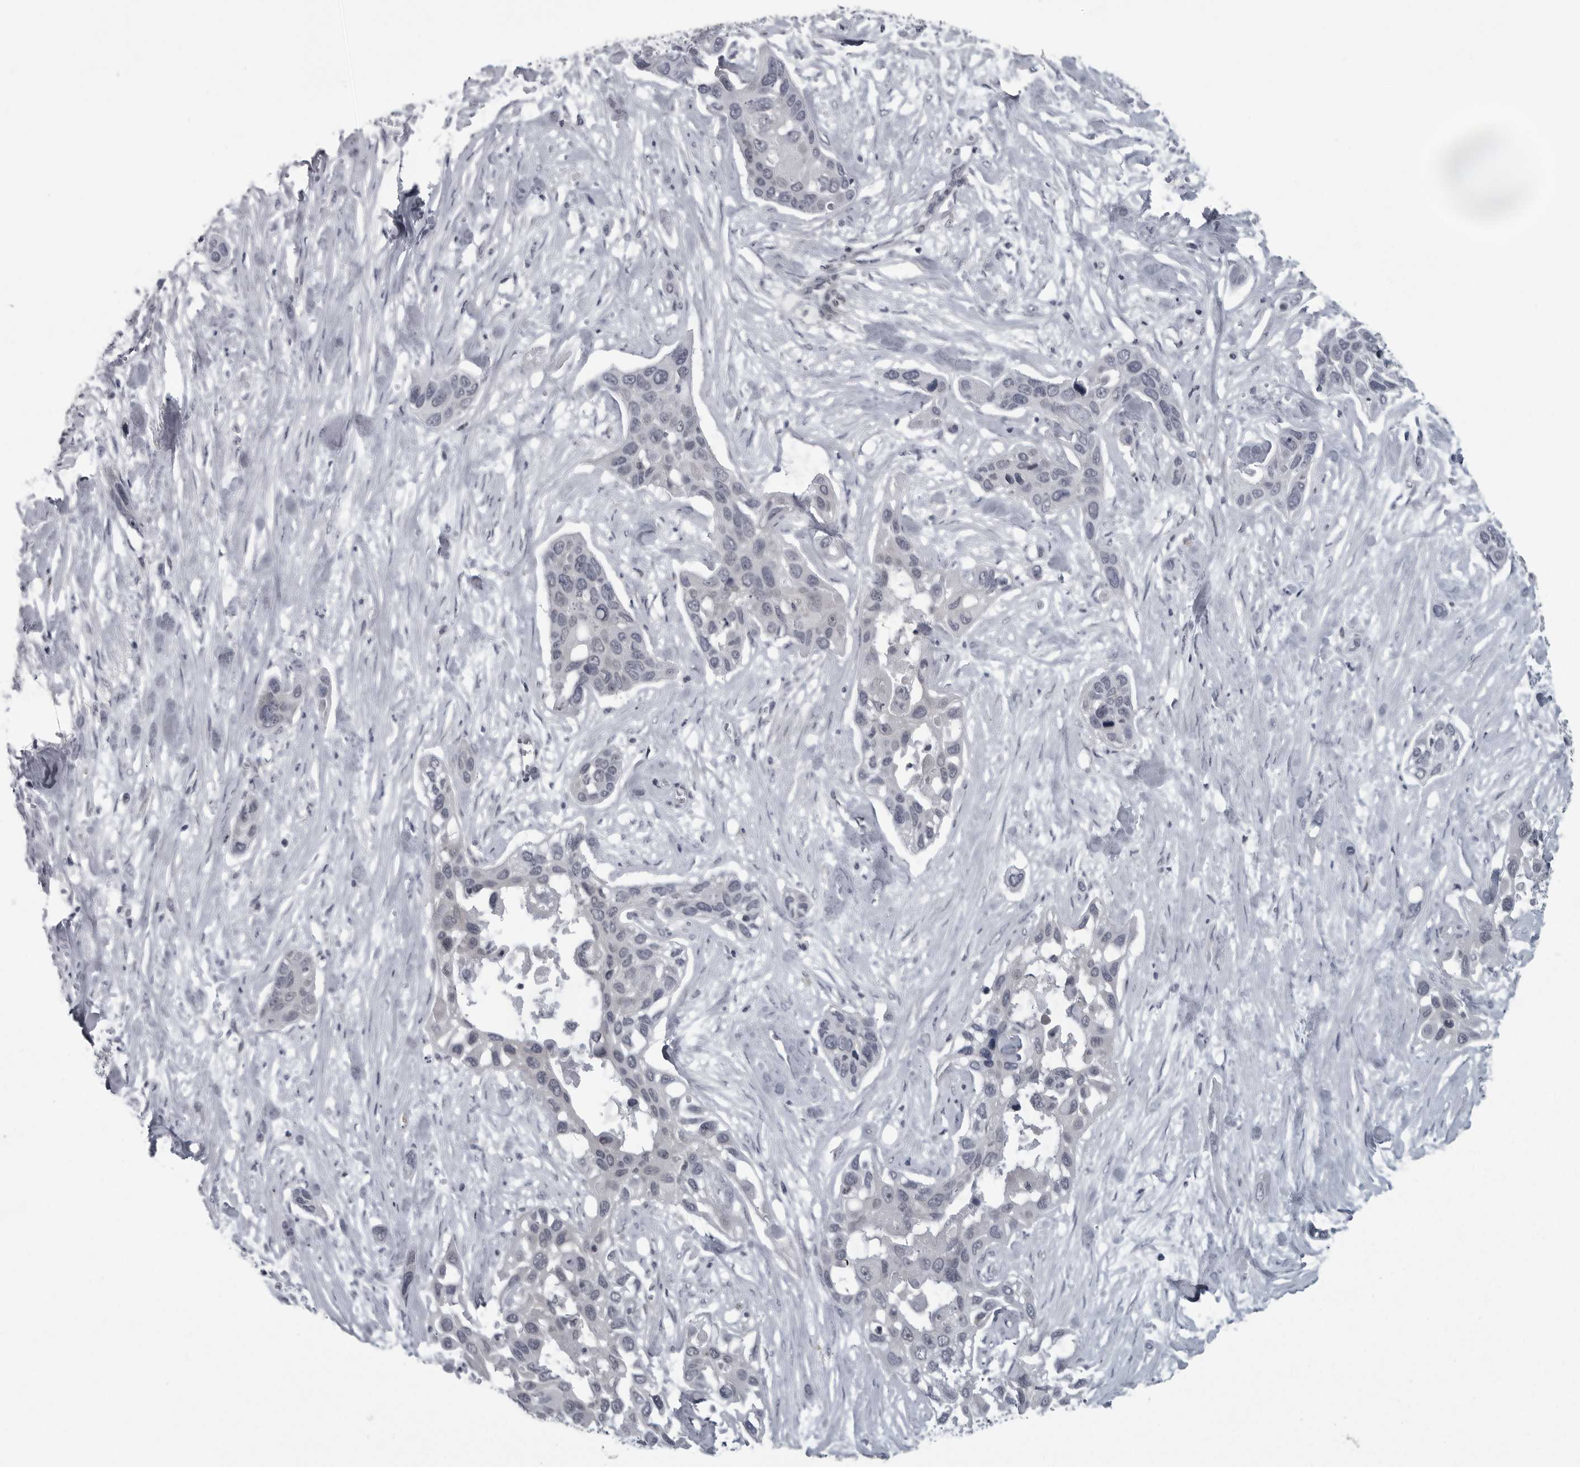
{"staining": {"intensity": "negative", "quantity": "none", "location": "none"}, "tissue": "pancreatic cancer", "cell_type": "Tumor cells", "image_type": "cancer", "snomed": [{"axis": "morphology", "description": "Adenocarcinoma, NOS"}, {"axis": "topography", "description": "Pancreas"}], "caption": "Pancreatic cancer (adenocarcinoma) was stained to show a protein in brown. There is no significant staining in tumor cells. Brightfield microscopy of IHC stained with DAB (brown) and hematoxylin (blue), captured at high magnification.", "gene": "LYSMD1", "patient": {"sex": "female", "age": 60}}